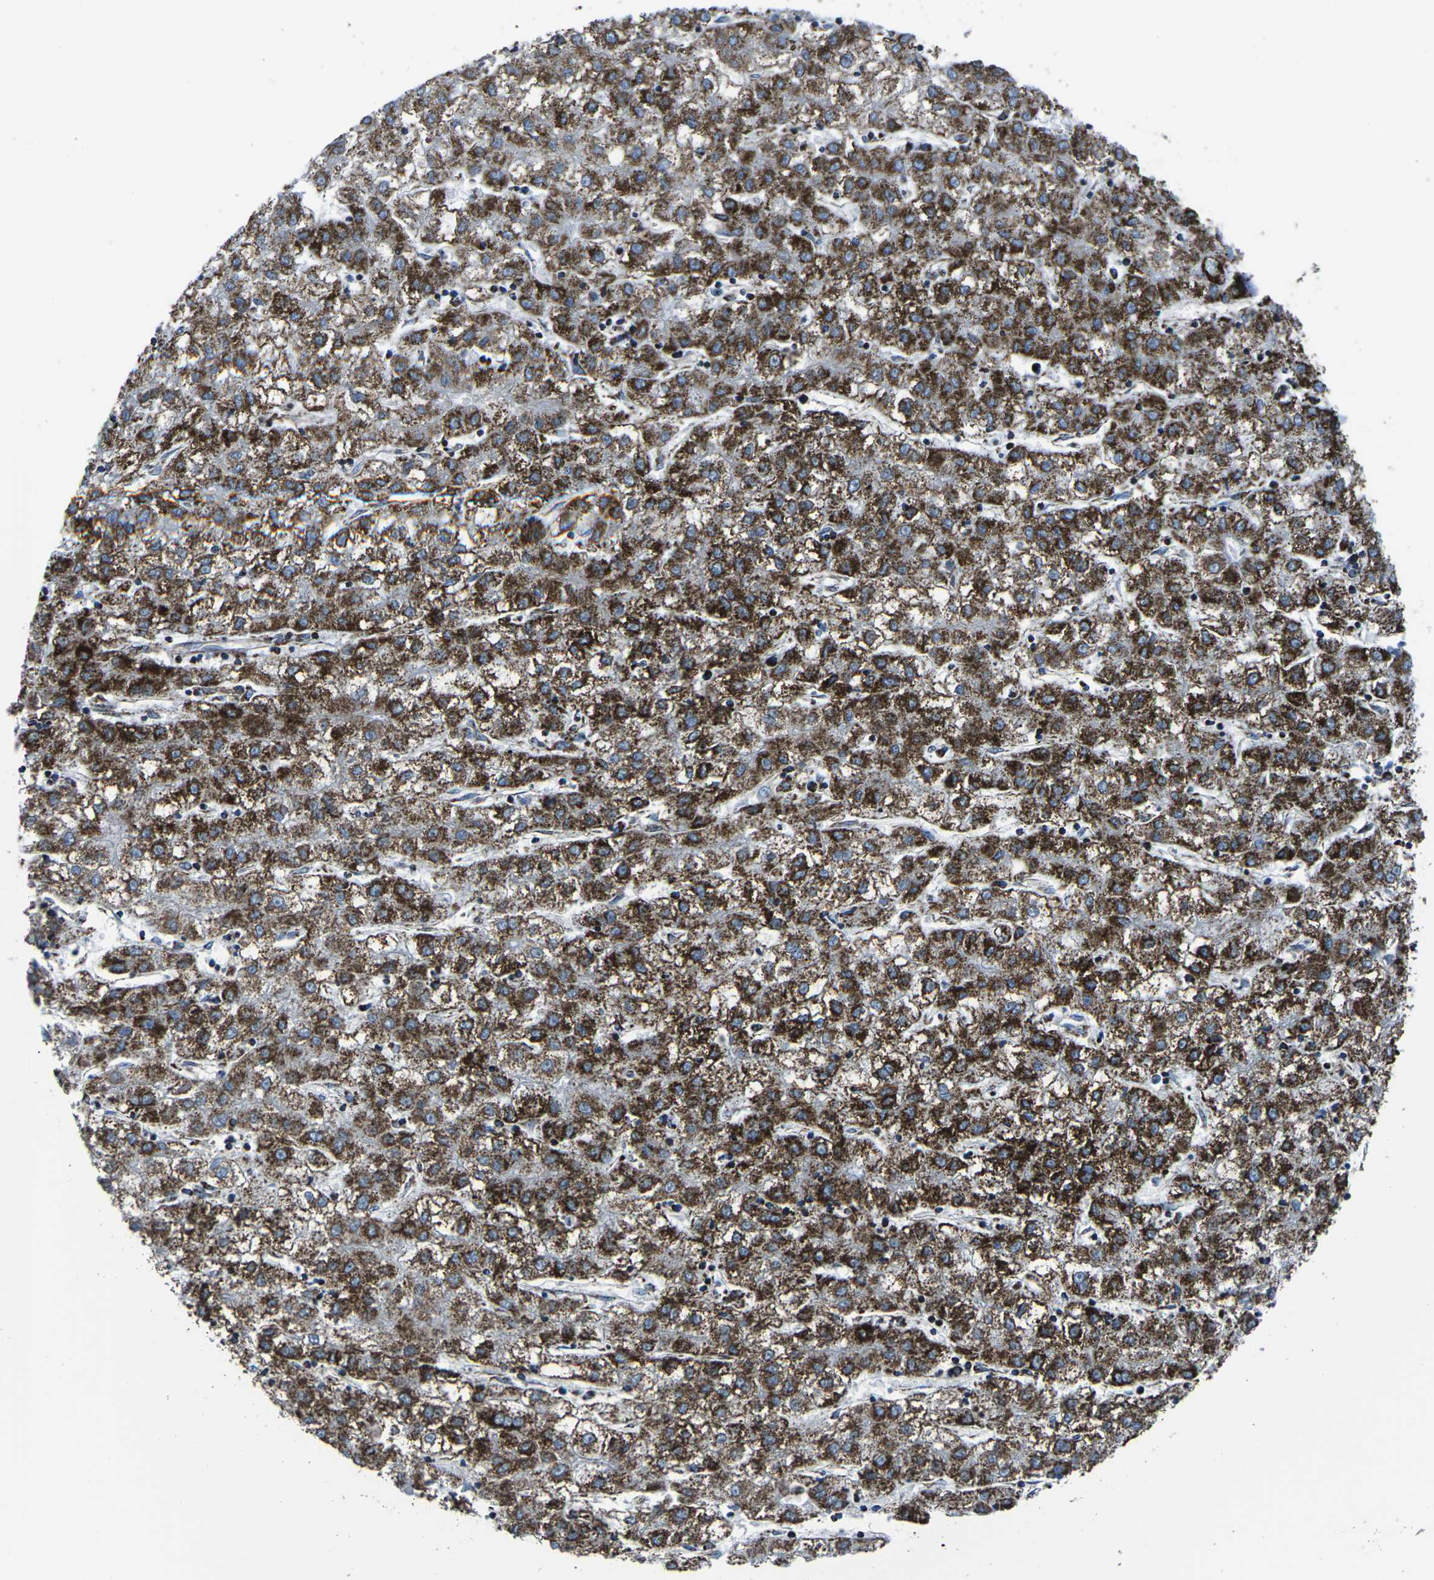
{"staining": {"intensity": "strong", "quantity": ">75%", "location": "cytoplasmic/membranous"}, "tissue": "liver cancer", "cell_type": "Tumor cells", "image_type": "cancer", "snomed": [{"axis": "morphology", "description": "Carcinoma, Hepatocellular, NOS"}, {"axis": "topography", "description": "Liver"}], "caption": "Liver hepatocellular carcinoma was stained to show a protein in brown. There is high levels of strong cytoplasmic/membranous staining in about >75% of tumor cells.", "gene": "MT-CO2", "patient": {"sex": "male", "age": 72}}